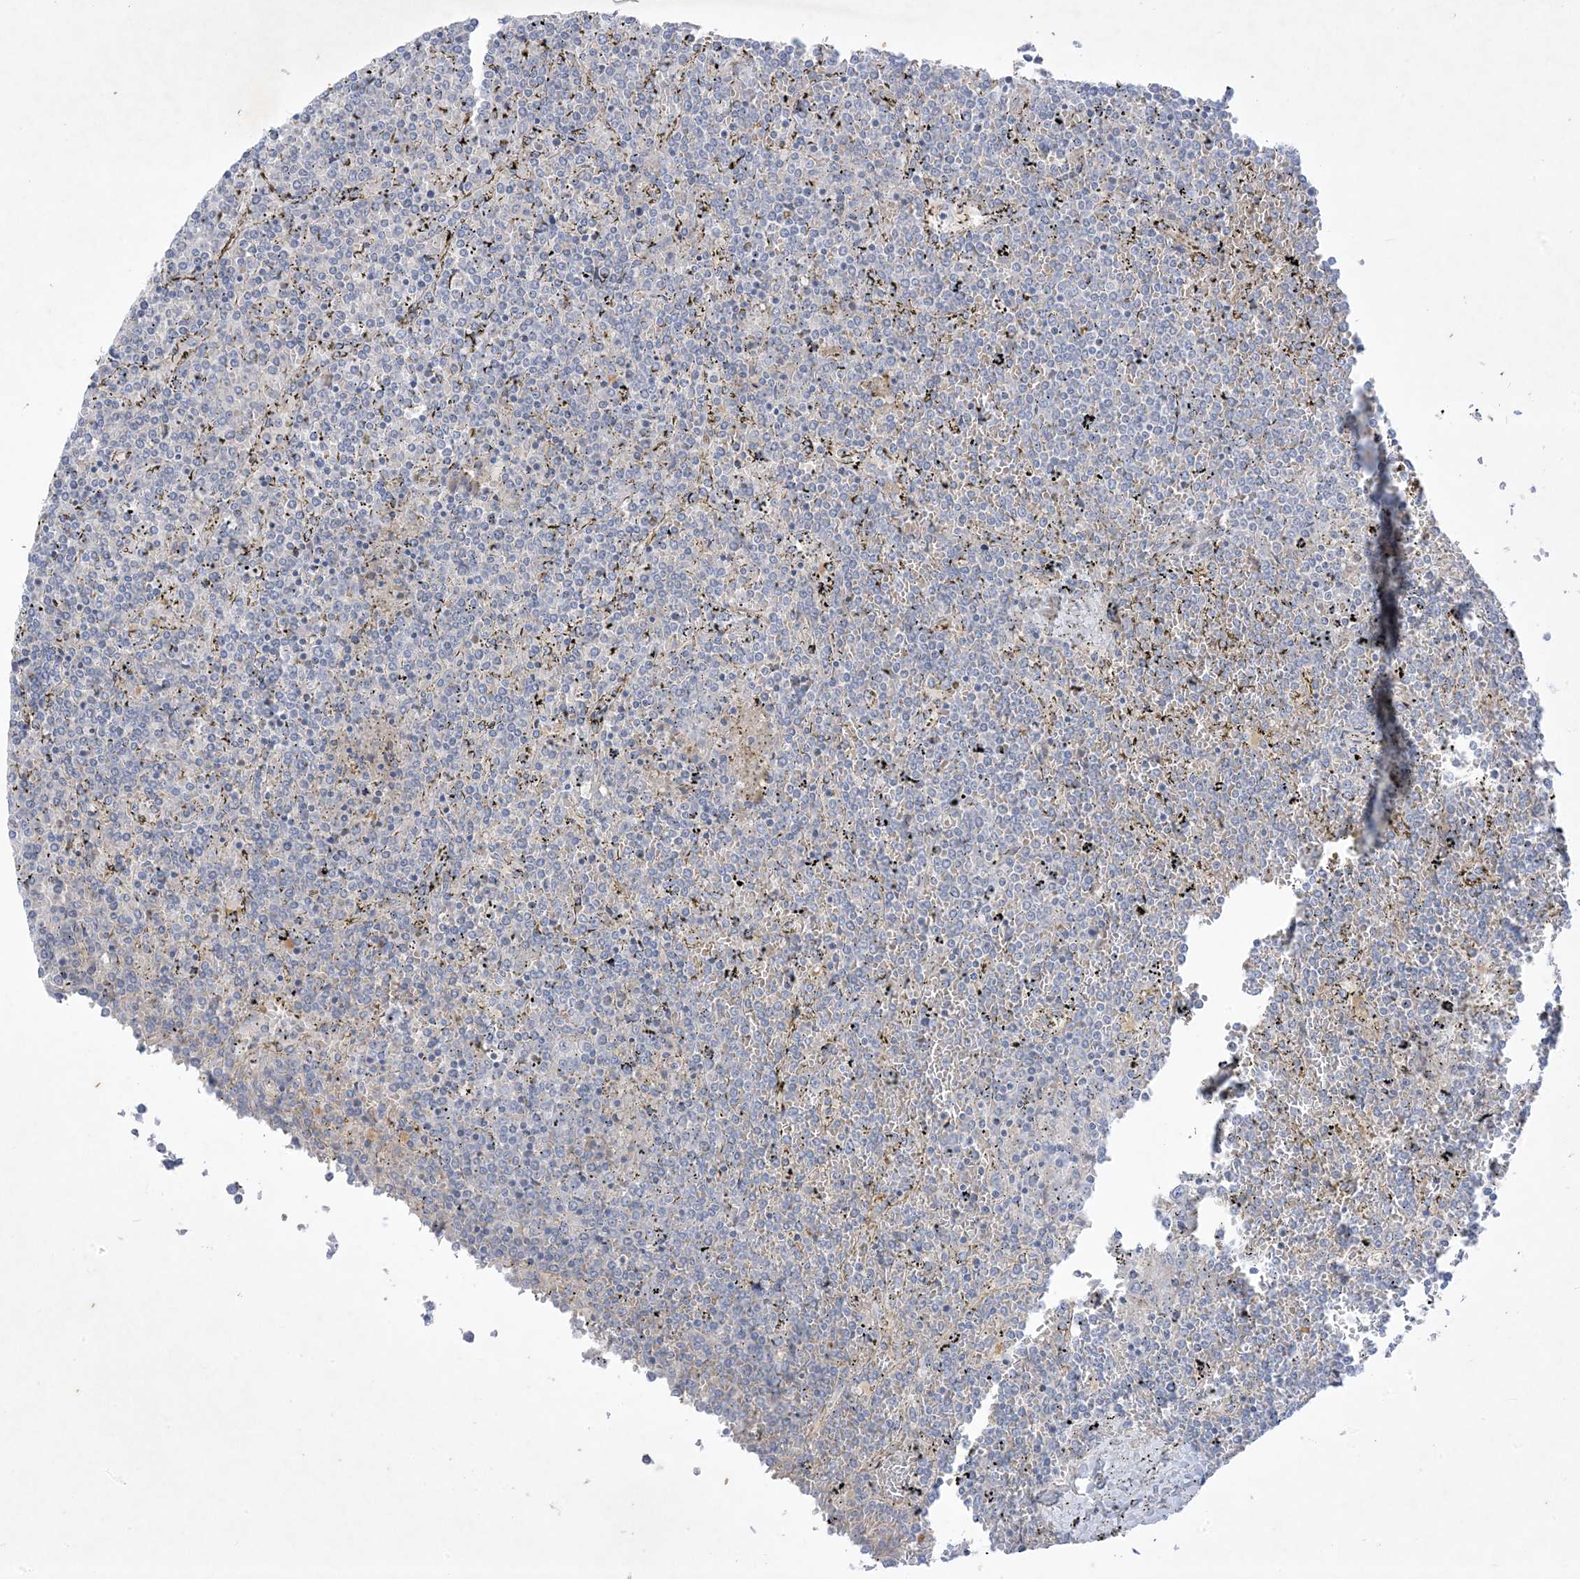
{"staining": {"intensity": "negative", "quantity": "none", "location": "none"}, "tissue": "lymphoma", "cell_type": "Tumor cells", "image_type": "cancer", "snomed": [{"axis": "morphology", "description": "Malignant lymphoma, non-Hodgkin's type, Low grade"}, {"axis": "topography", "description": "Spleen"}], "caption": "Immunohistochemical staining of lymphoma exhibits no significant positivity in tumor cells.", "gene": "PLEKHA3", "patient": {"sex": "female", "age": 19}}